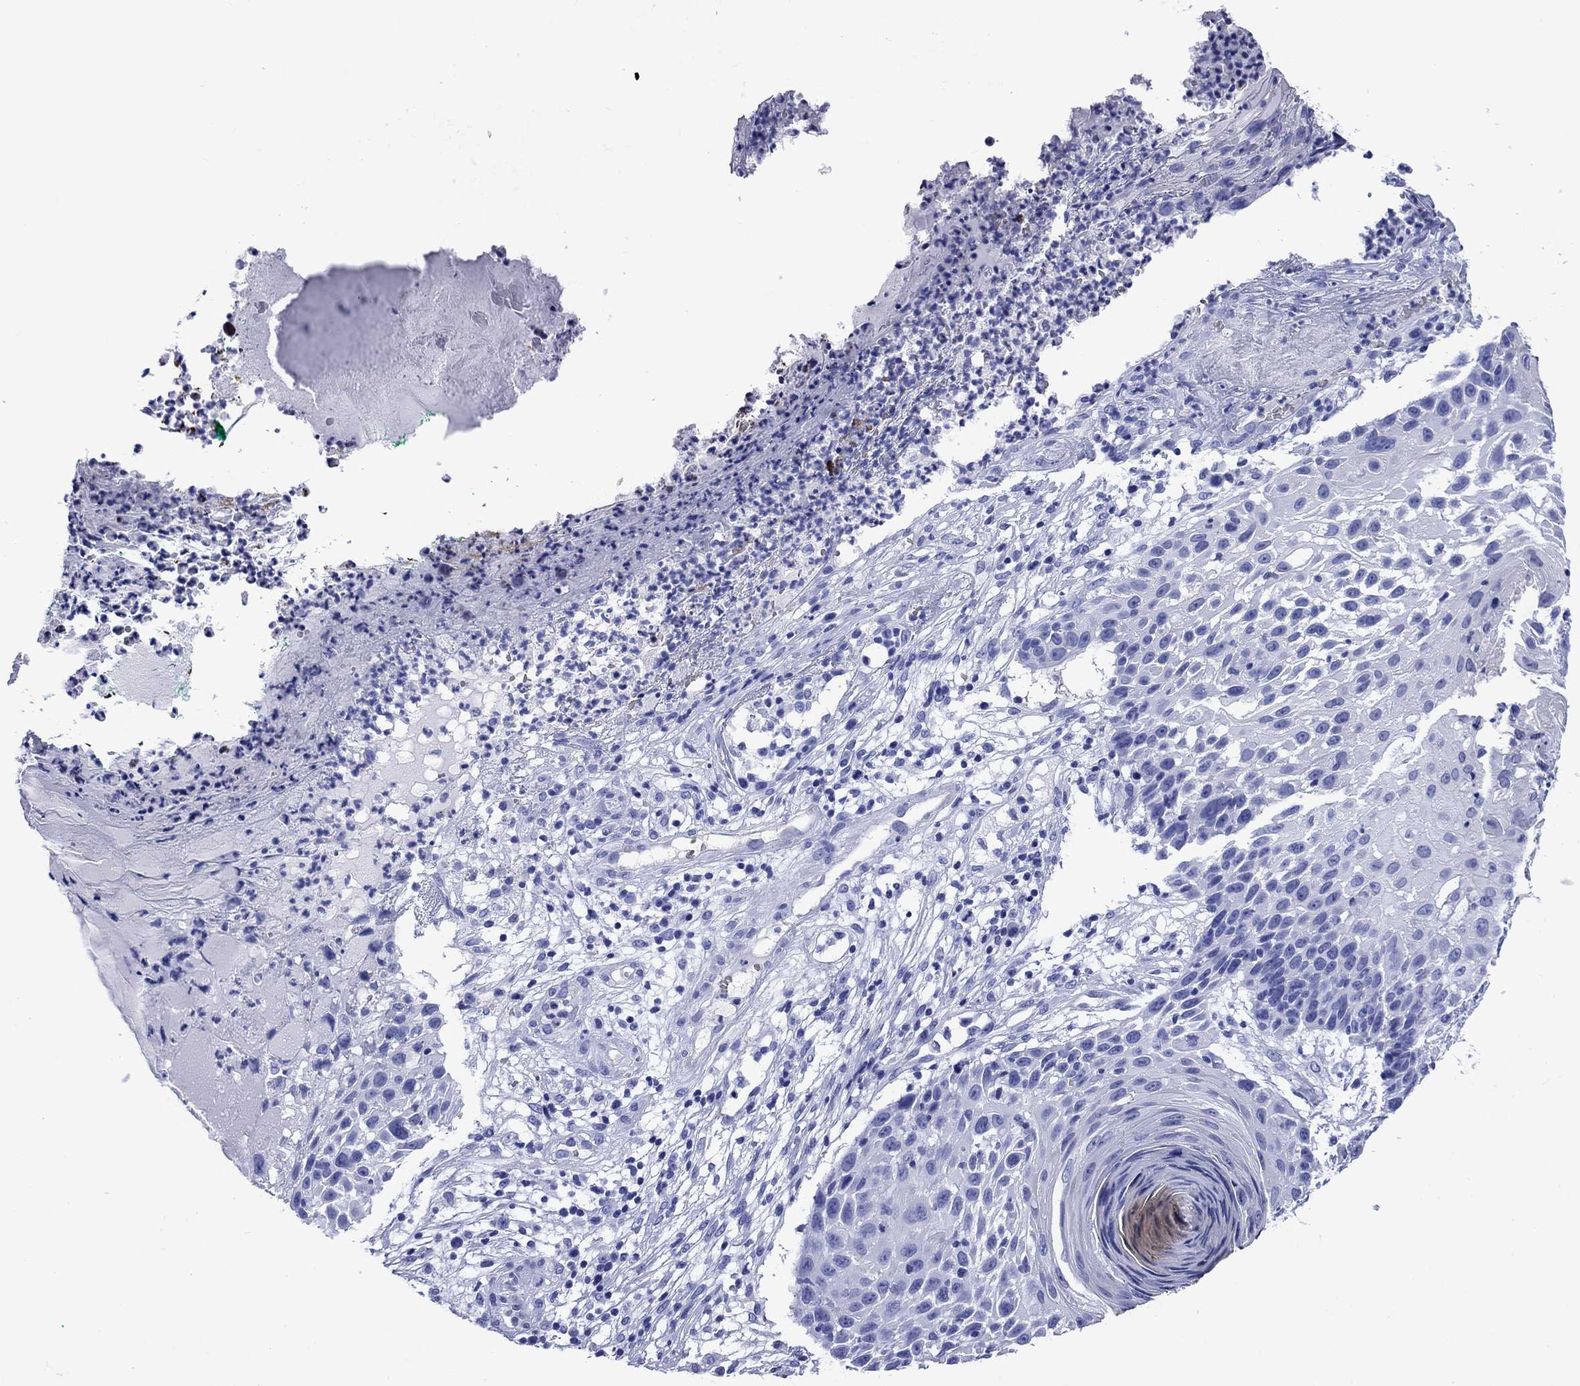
{"staining": {"intensity": "negative", "quantity": "none", "location": "none"}, "tissue": "skin cancer", "cell_type": "Tumor cells", "image_type": "cancer", "snomed": [{"axis": "morphology", "description": "Squamous cell carcinoma, NOS"}, {"axis": "topography", "description": "Skin"}], "caption": "Protein analysis of squamous cell carcinoma (skin) reveals no significant staining in tumor cells. The staining was performed using DAB (3,3'-diaminobenzidine) to visualize the protein expression in brown, while the nuclei were stained in blue with hematoxylin (Magnification: 20x).", "gene": "SLC1A2", "patient": {"sex": "male", "age": 92}}